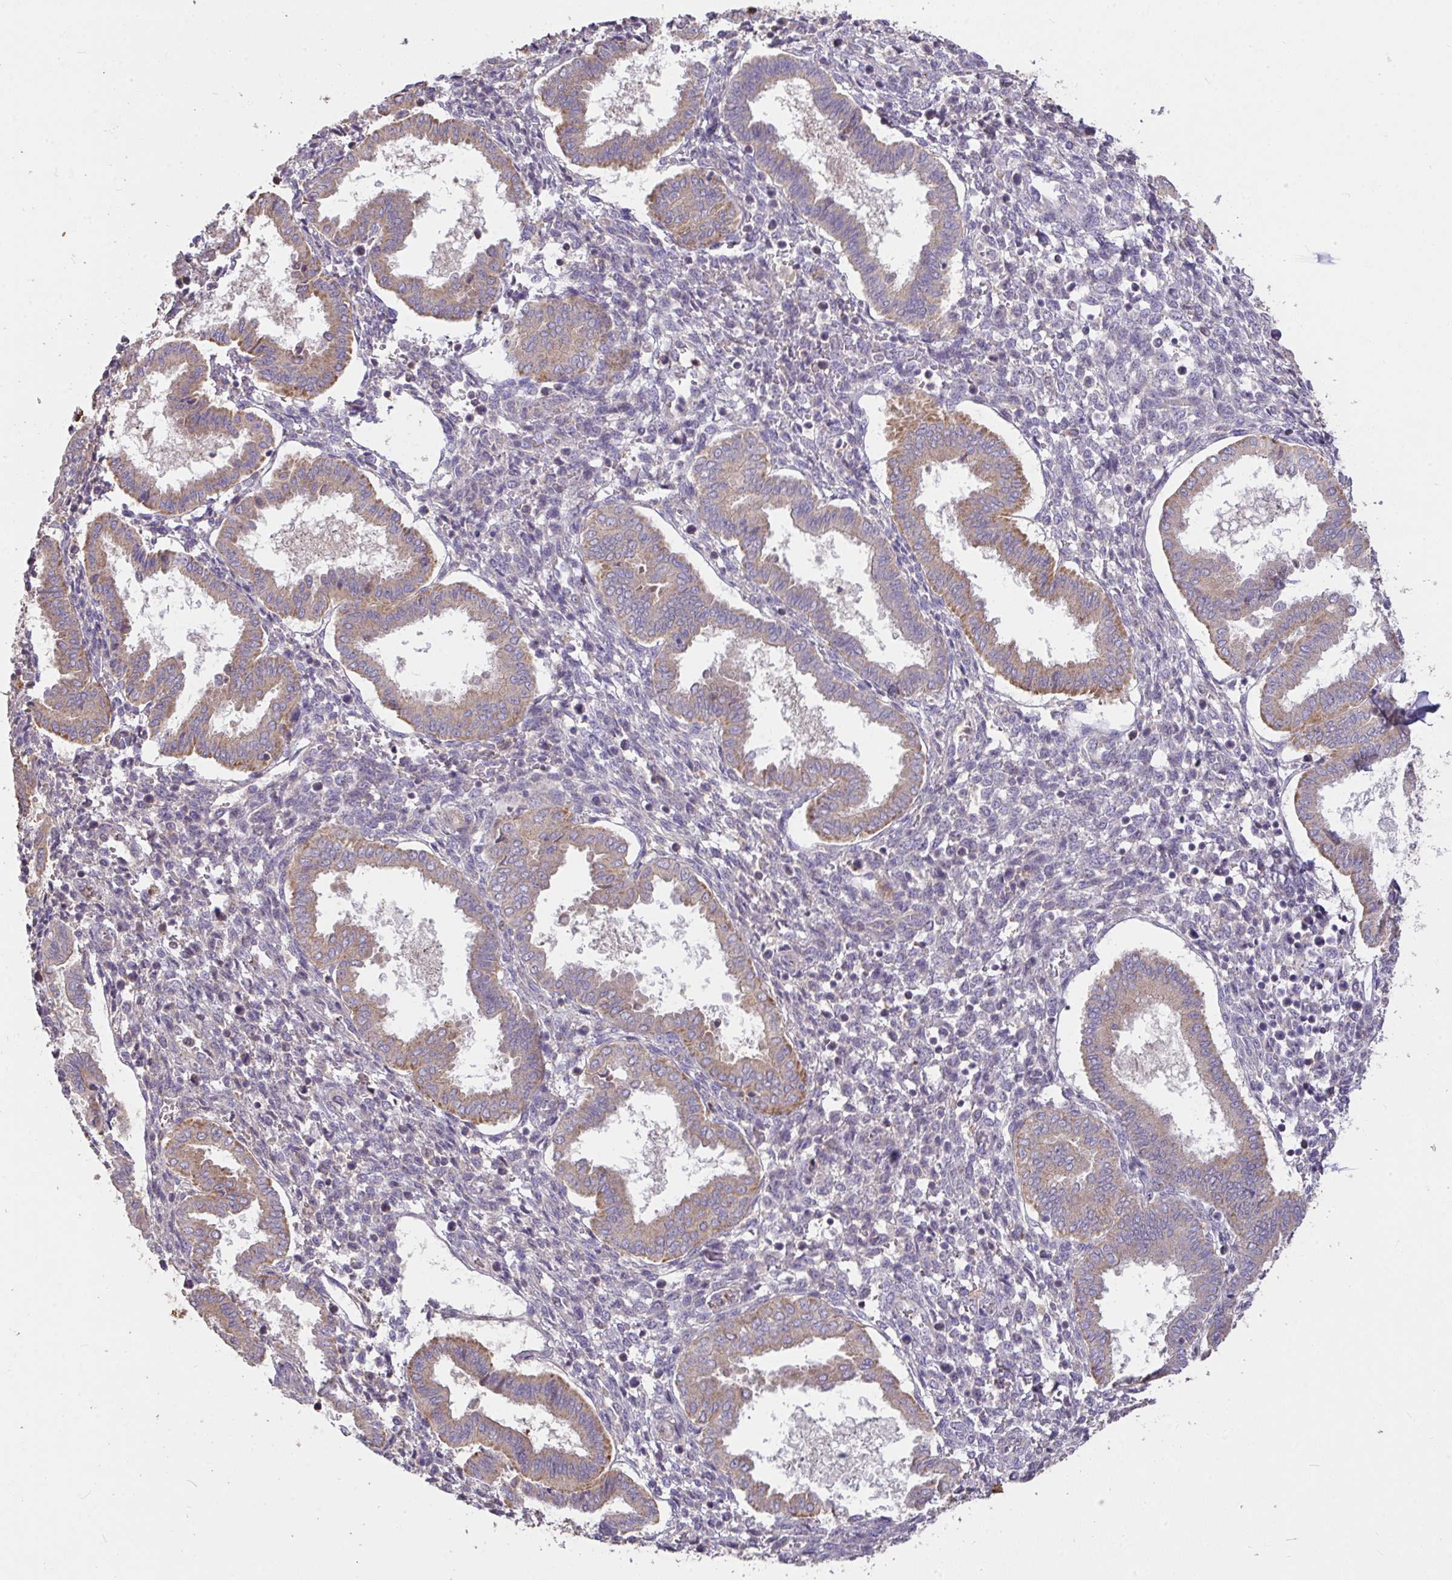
{"staining": {"intensity": "negative", "quantity": "none", "location": "none"}, "tissue": "endometrium", "cell_type": "Cells in endometrial stroma", "image_type": "normal", "snomed": [{"axis": "morphology", "description": "Normal tissue, NOS"}, {"axis": "topography", "description": "Endometrium"}], "caption": "This is a micrograph of IHC staining of normal endometrium, which shows no staining in cells in endometrial stroma.", "gene": "FCER1A", "patient": {"sex": "female", "age": 24}}